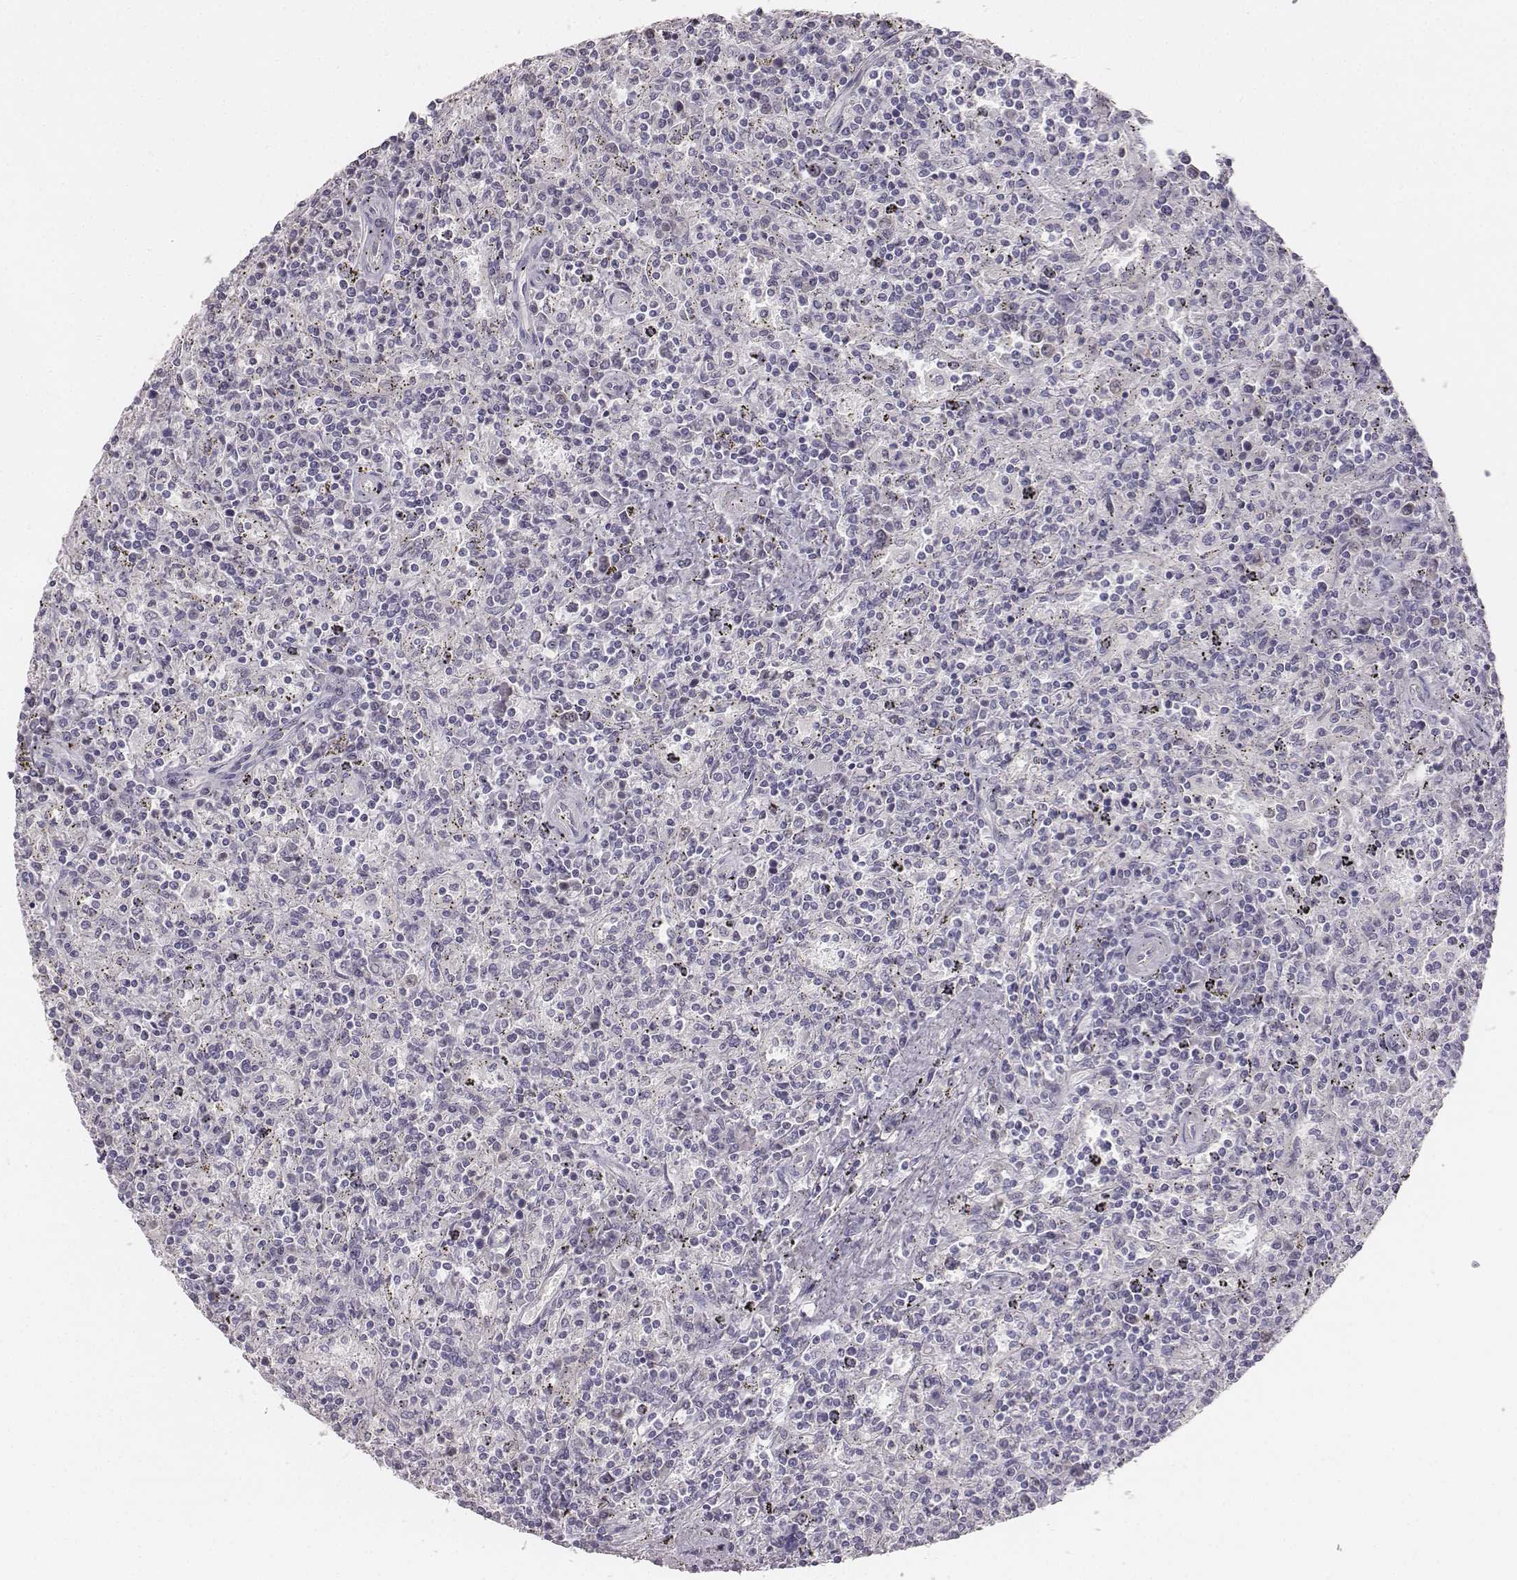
{"staining": {"intensity": "negative", "quantity": "none", "location": "none"}, "tissue": "lymphoma", "cell_type": "Tumor cells", "image_type": "cancer", "snomed": [{"axis": "morphology", "description": "Malignant lymphoma, non-Hodgkin's type, Low grade"}, {"axis": "topography", "description": "Spleen"}], "caption": "The histopathology image demonstrates no significant staining in tumor cells of malignant lymphoma, non-Hodgkin's type (low-grade). Brightfield microscopy of IHC stained with DAB (brown) and hematoxylin (blue), captured at high magnification.", "gene": "PBK", "patient": {"sex": "male", "age": 62}}